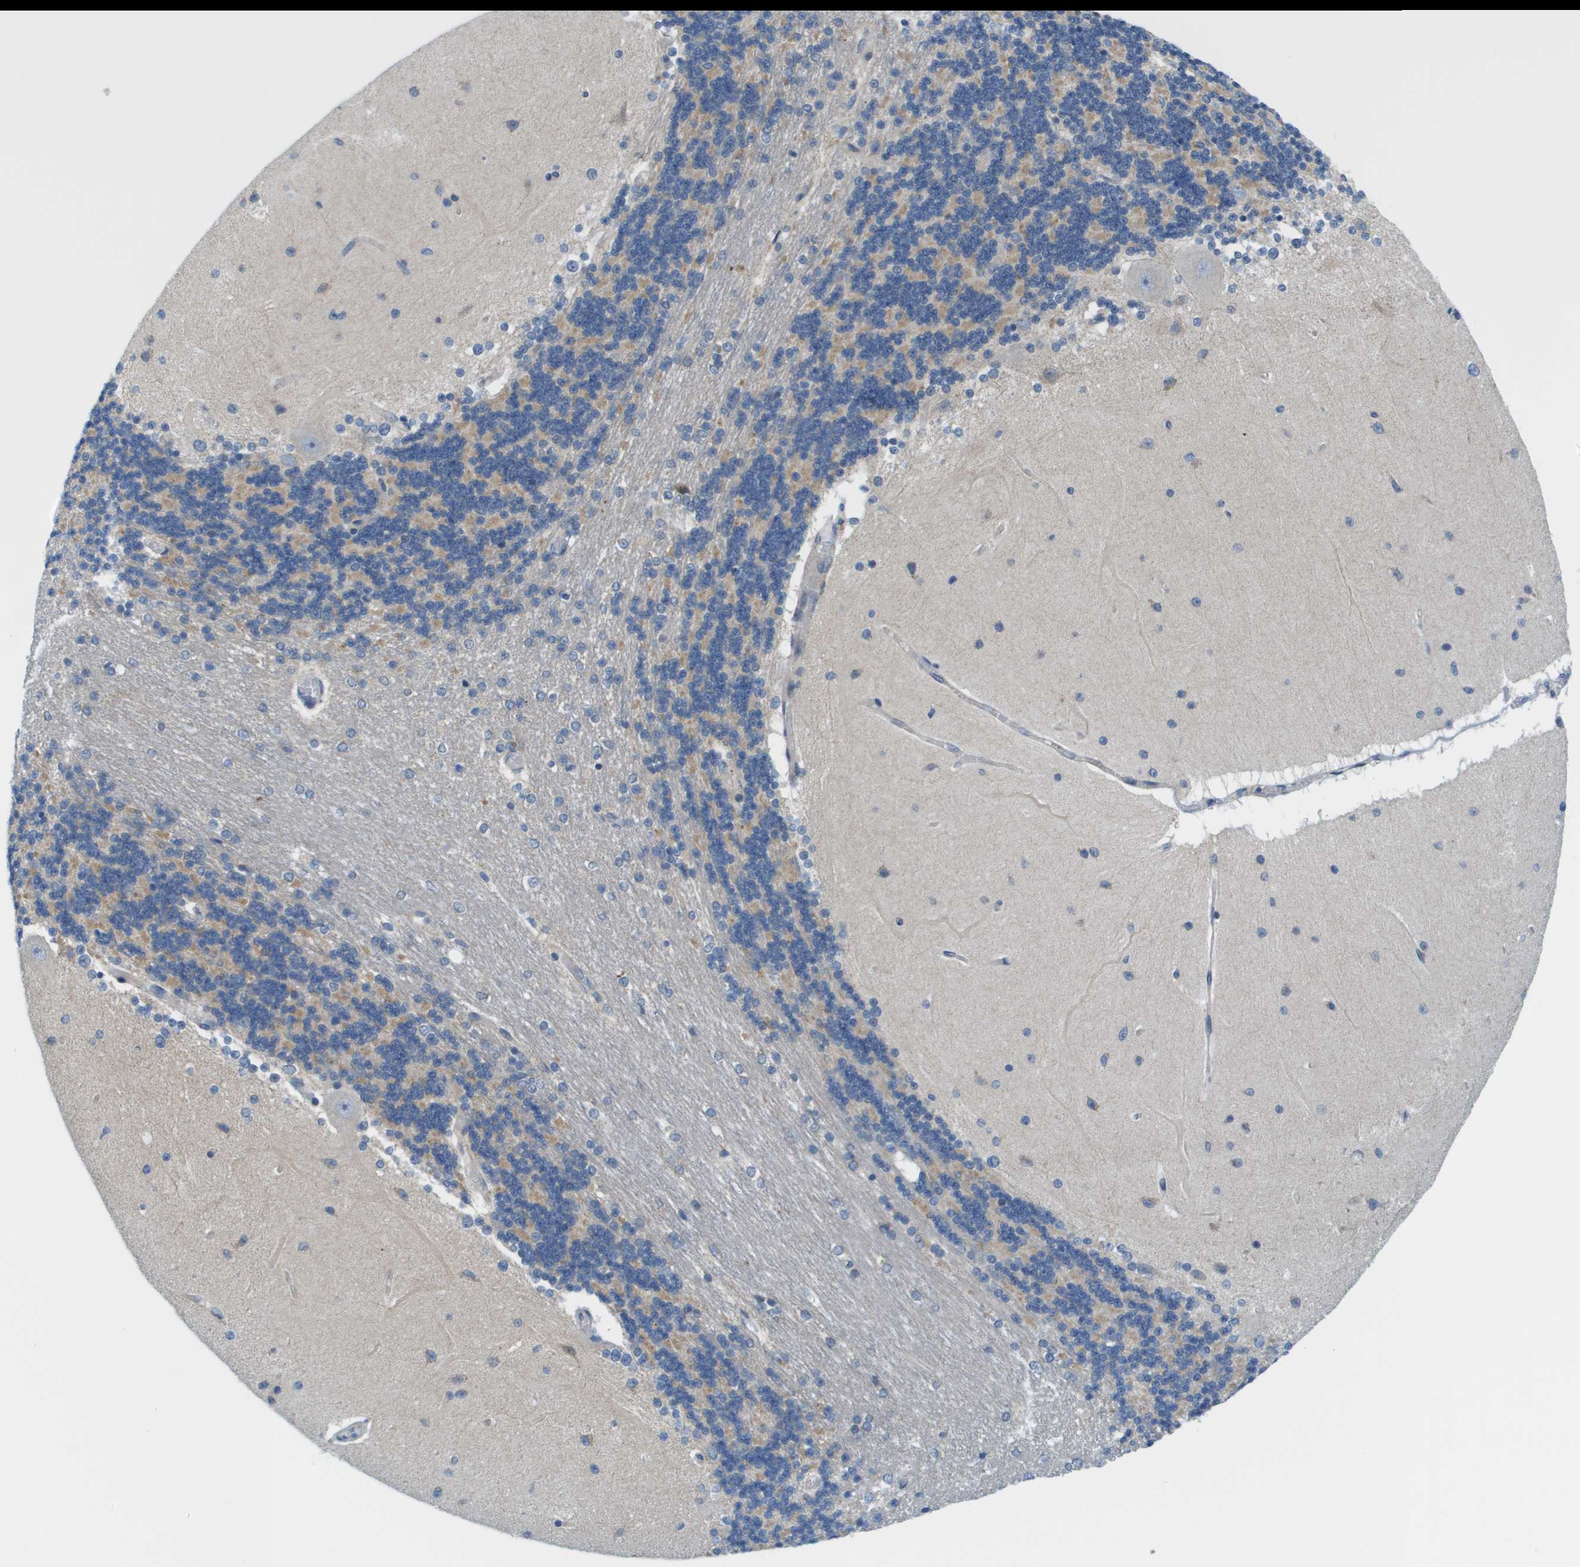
{"staining": {"intensity": "weak", "quantity": ">75%", "location": "cytoplasmic/membranous"}, "tissue": "cerebellum", "cell_type": "Cells in granular layer", "image_type": "normal", "snomed": [{"axis": "morphology", "description": "Normal tissue, NOS"}, {"axis": "topography", "description": "Cerebellum"}], "caption": "Immunohistochemistry staining of unremarkable cerebellum, which displays low levels of weak cytoplasmic/membranous positivity in approximately >75% of cells in granular layer indicating weak cytoplasmic/membranous protein expression. The staining was performed using DAB (brown) for protein detection and nuclei were counterstained in hematoxylin (blue).", "gene": "KRT23", "patient": {"sex": "female", "age": 54}}